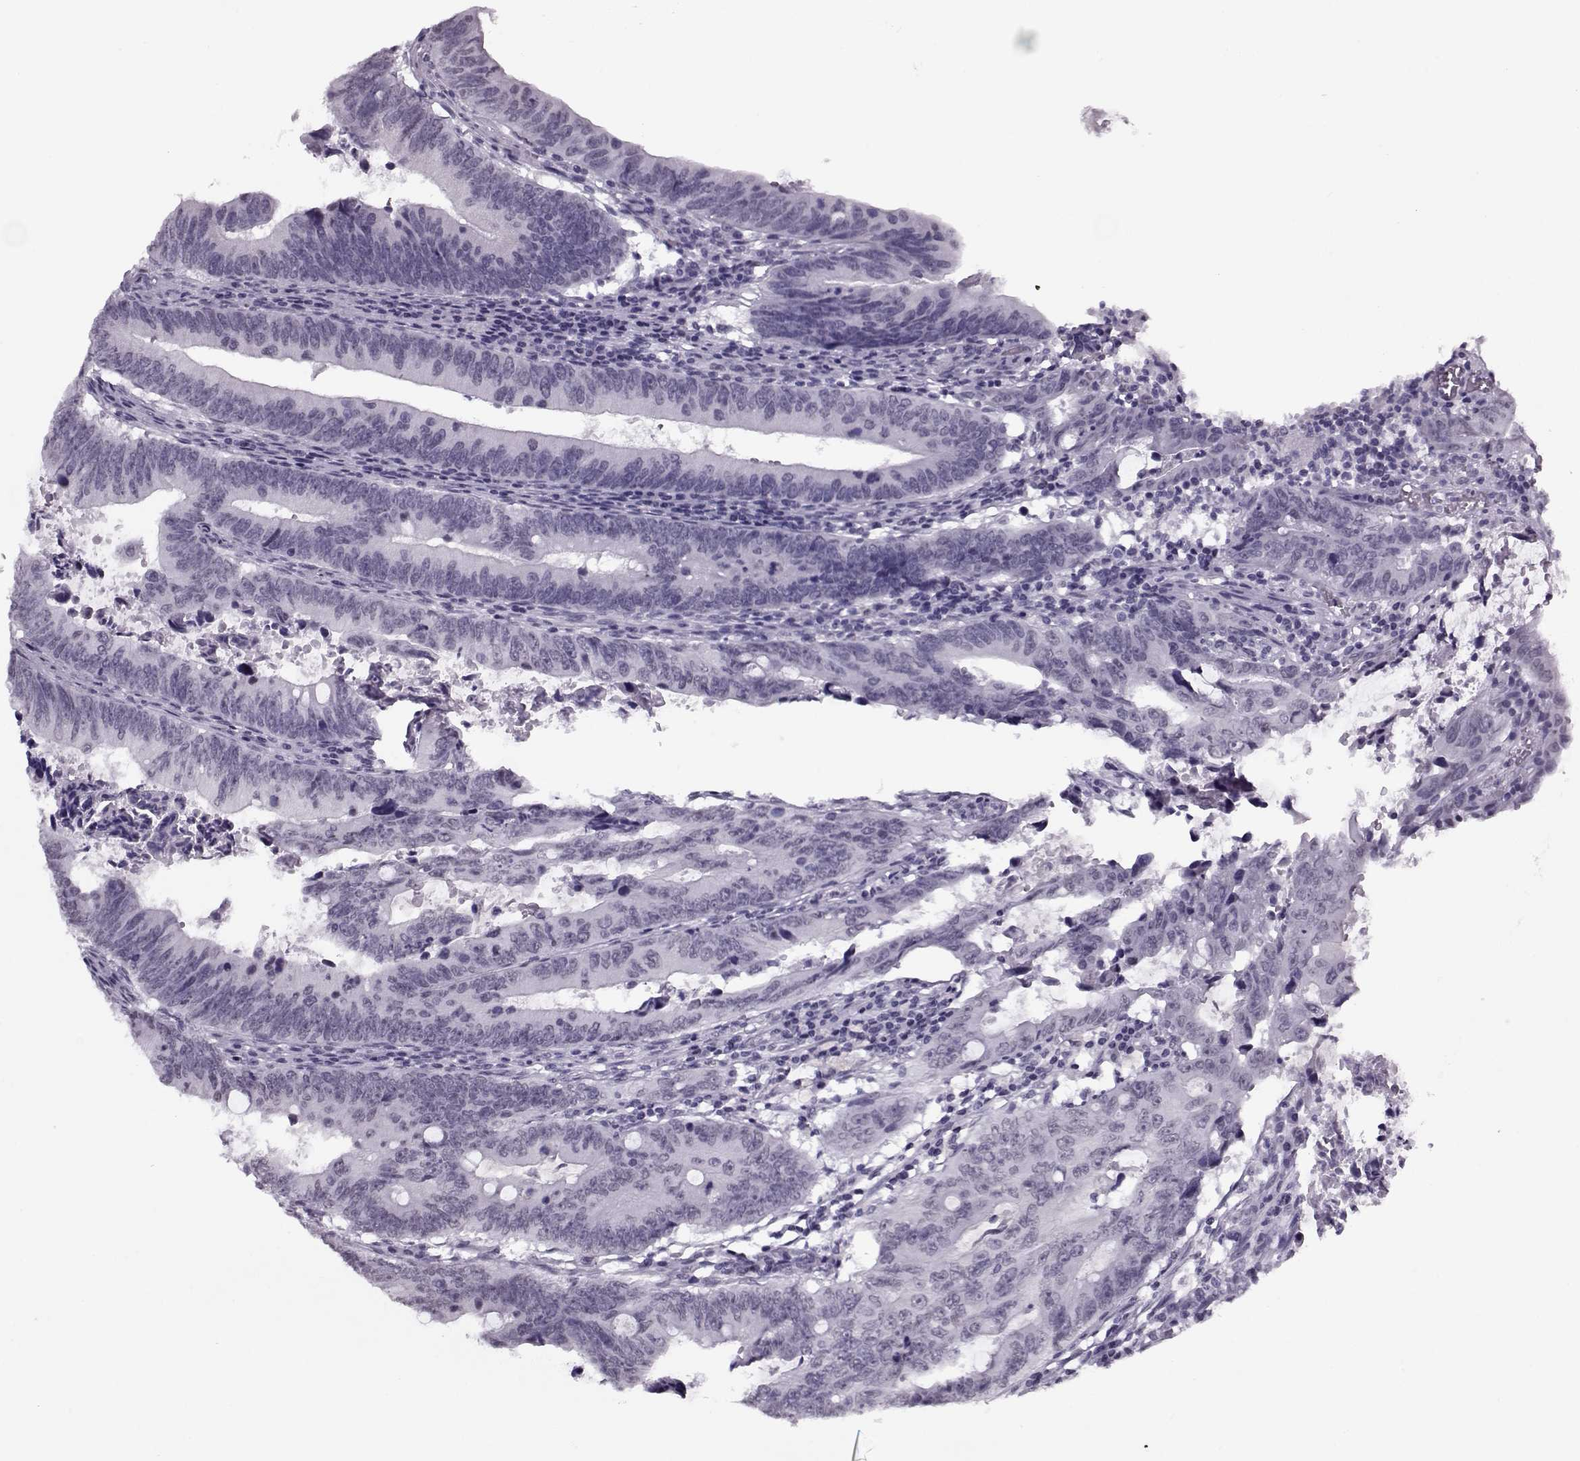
{"staining": {"intensity": "negative", "quantity": "none", "location": "none"}, "tissue": "colorectal cancer", "cell_type": "Tumor cells", "image_type": "cancer", "snomed": [{"axis": "morphology", "description": "Adenocarcinoma, NOS"}, {"axis": "topography", "description": "Colon"}], "caption": "Colorectal adenocarcinoma was stained to show a protein in brown. There is no significant positivity in tumor cells.", "gene": "PRMT8", "patient": {"sex": "female", "age": 87}}